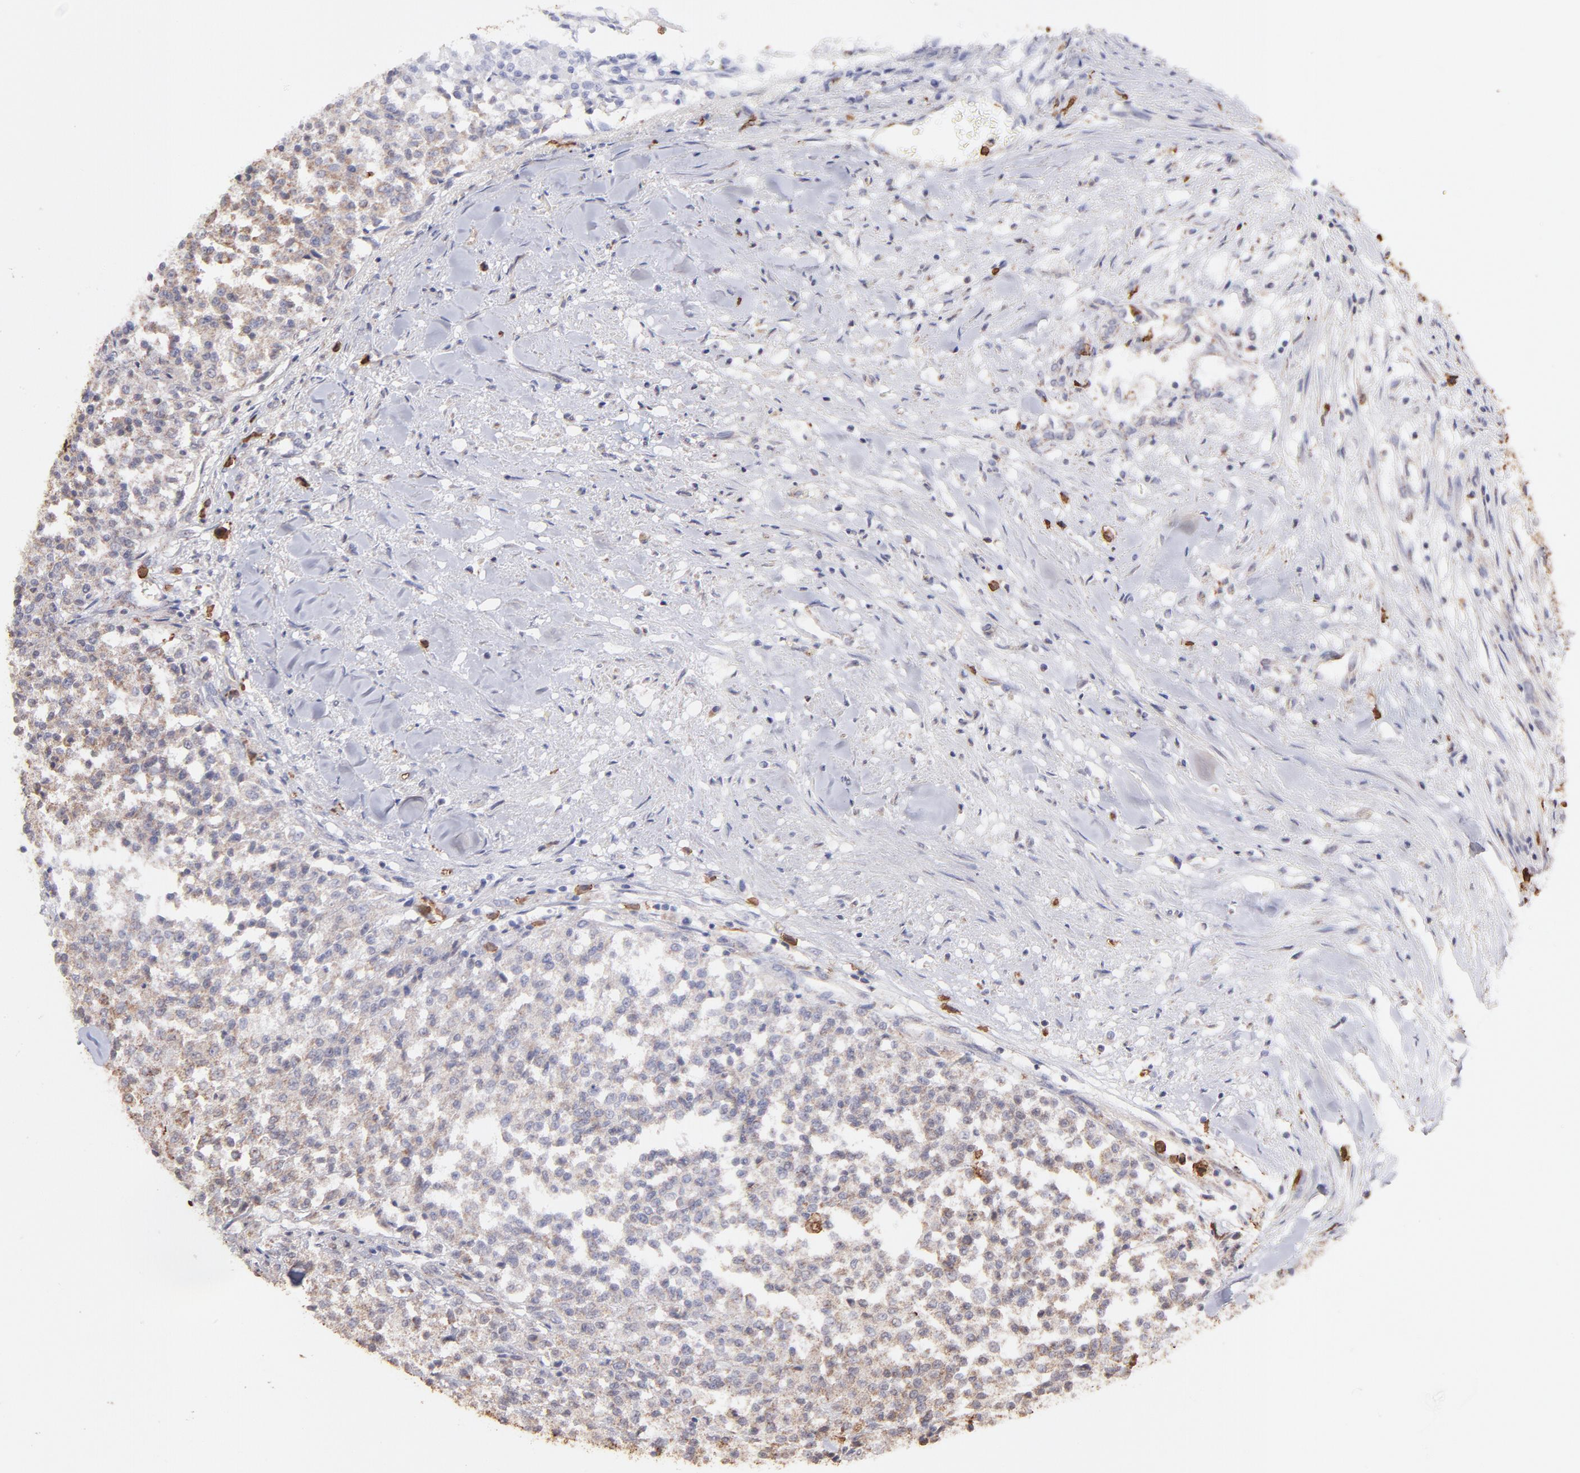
{"staining": {"intensity": "moderate", "quantity": ">75%", "location": "cytoplasmic/membranous,nuclear"}, "tissue": "testis cancer", "cell_type": "Tumor cells", "image_type": "cancer", "snomed": [{"axis": "morphology", "description": "Seminoma, NOS"}, {"axis": "topography", "description": "Testis"}], "caption": "The micrograph displays staining of testis seminoma, revealing moderate cytoplasmic/membranous and nuclear protein staining (brown color) within tumor cells. (brown staining indicates protein expression, while blue staining denotes nuclei).", "gene": "ZFX", "patient": {"sex": "male", "age": 59}}